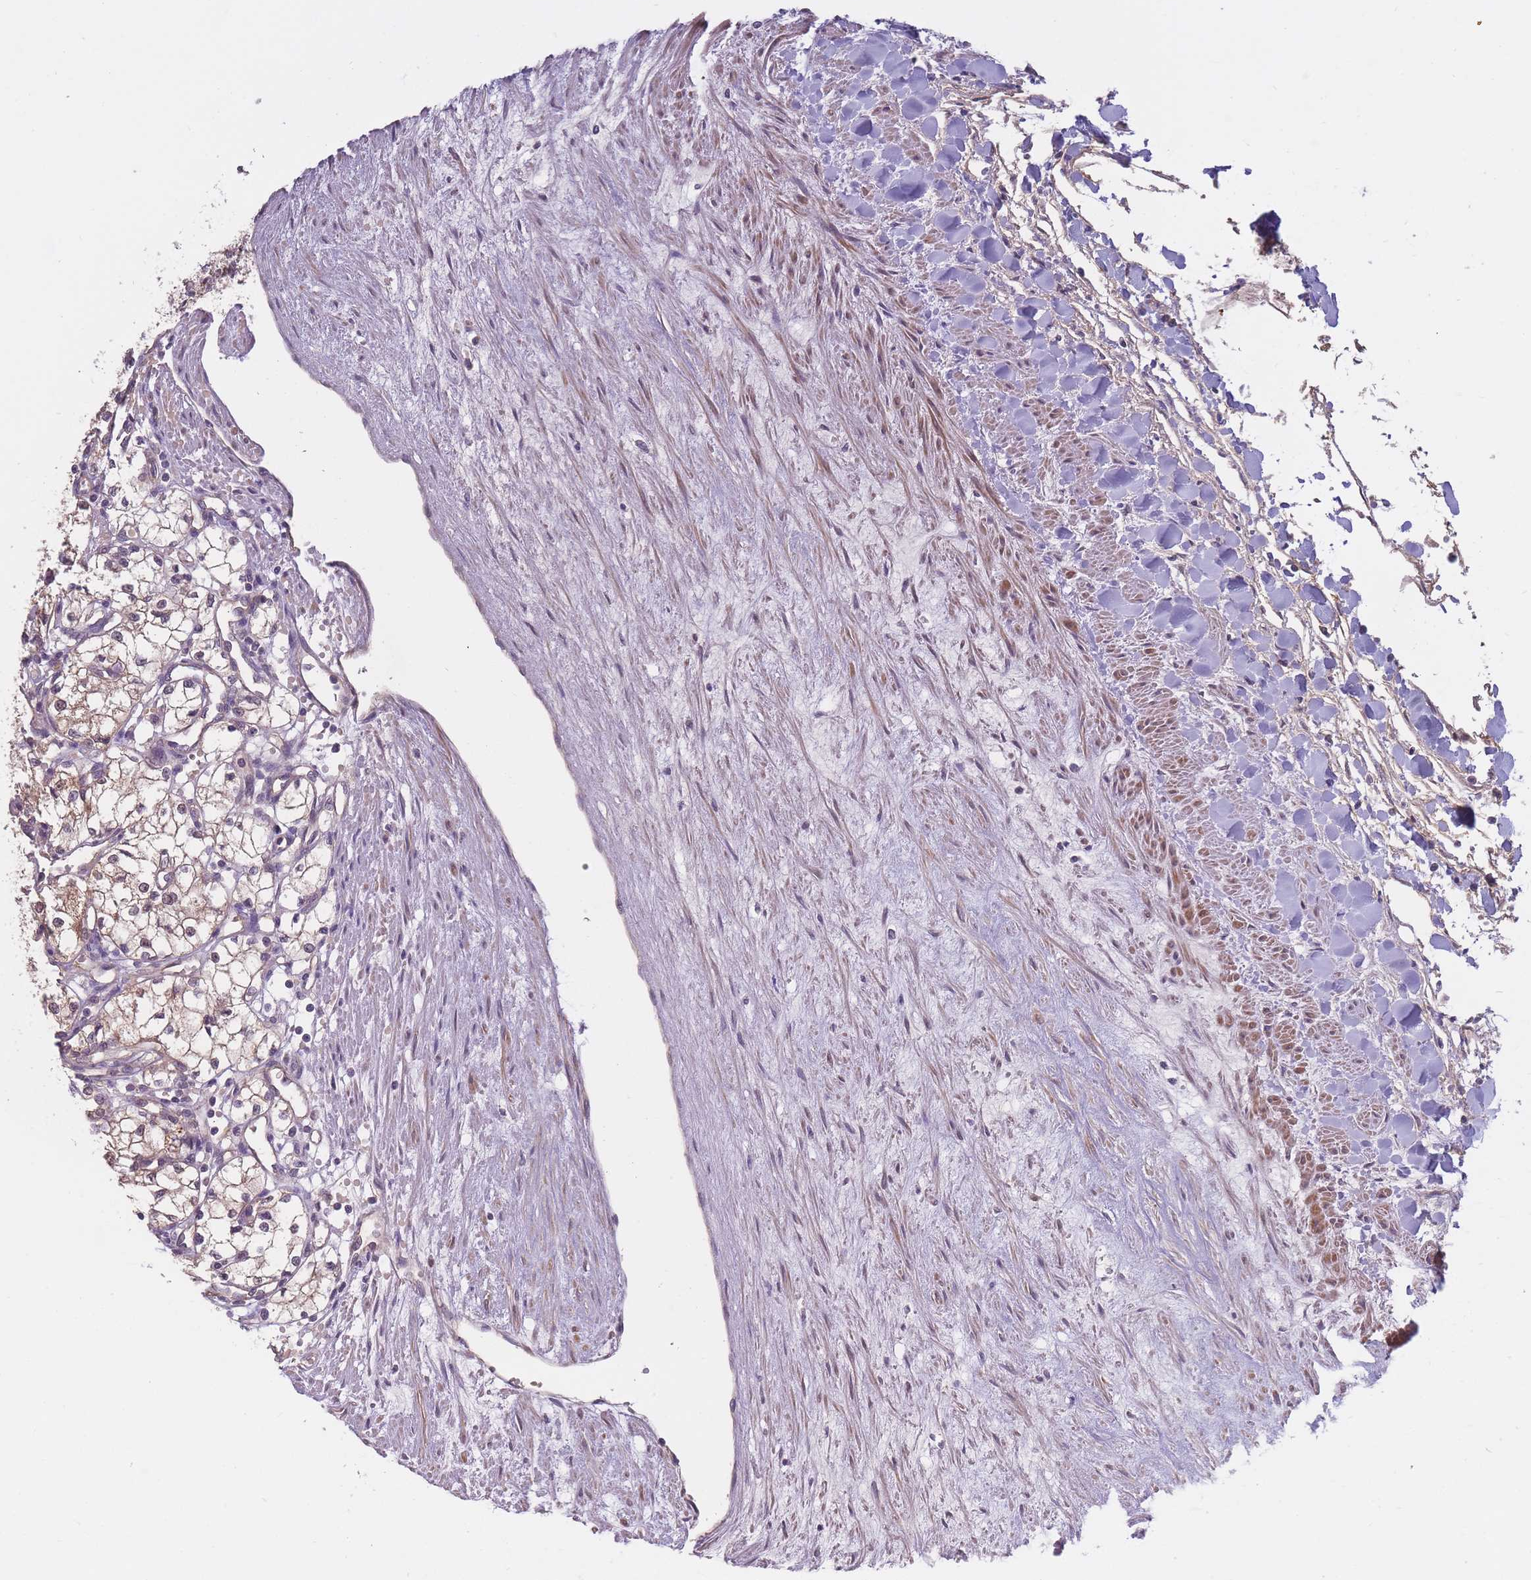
{"staining": {"intensity": "weak", "quantity": "<25%", "location": "cytoplasmic/membranous"}, "tissue": "renal cancer", "cell_type": "Tumor cells", "image_type": "cancer", "snomed": [{"axis": "morphology", "description": "Adenocarcinoma, NOS"}, {"axis": "topography", "description": "Kidney"}], "caption": "There is no significant expression in tumor cells of adenocarcinoma (renal).", "gene": "KIAA1755", "patient": {"sex": "male", "age": 59}}